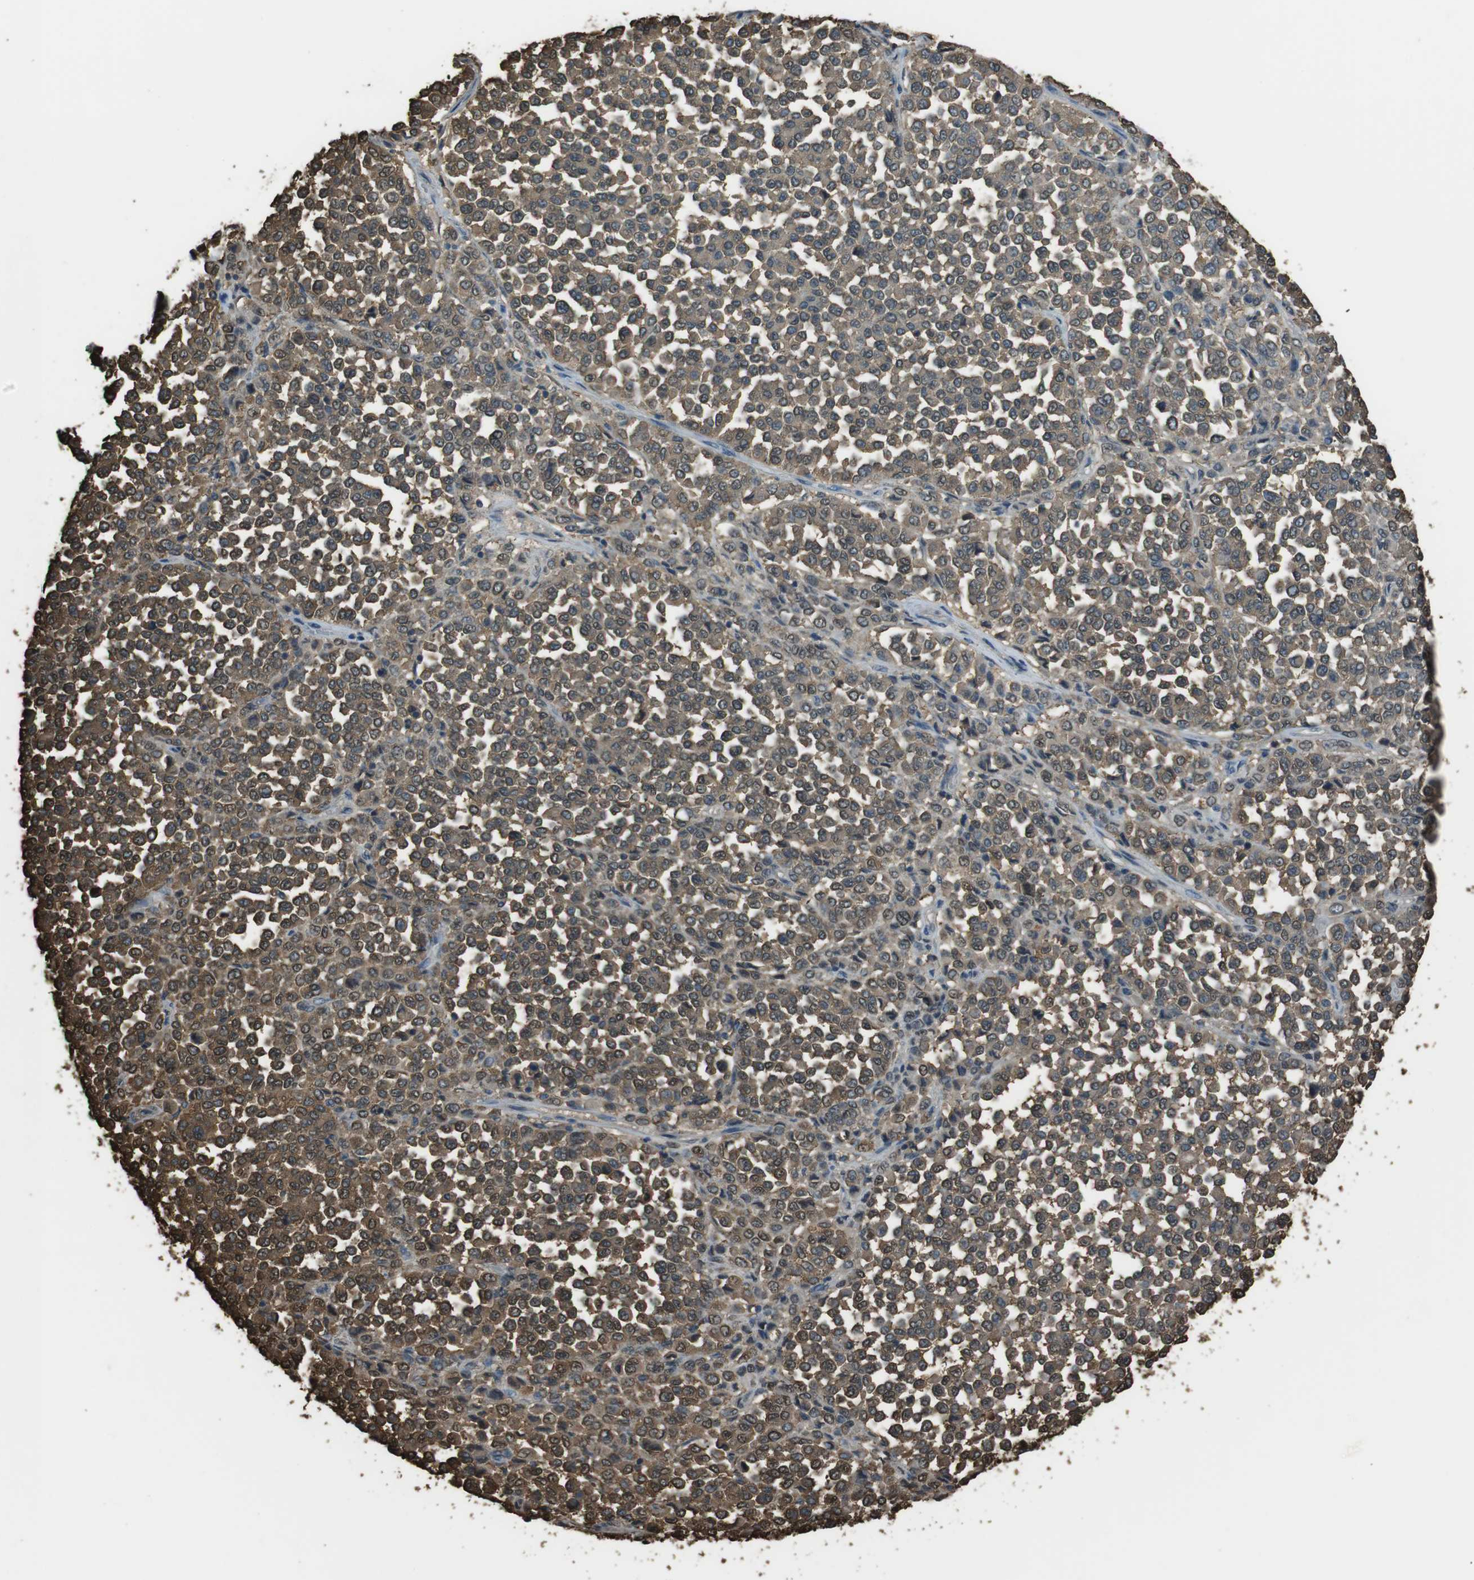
{"staining": {"intensity": "moderate", "quantity": ">75%", "location": "cytoplasmic/membranous,nuclear"}, "tissue": "melanoma", "cell_type": "Tumor cells", "image_type": "cancer", "snomed": [{"axis": "morphology", "description": "Malignant melanoma, Metastatic site"}, {"axis": "topography", "description": "Pancreas"}], "caption": "Immunohistochemical staining of melanoma exhibits medium levels of moderate cytoplasmic/membranous and nuclear expression in about >75% of tumor cells.", "gene": "TWSG1", "patient": {"sex": "female", "age": 30}}